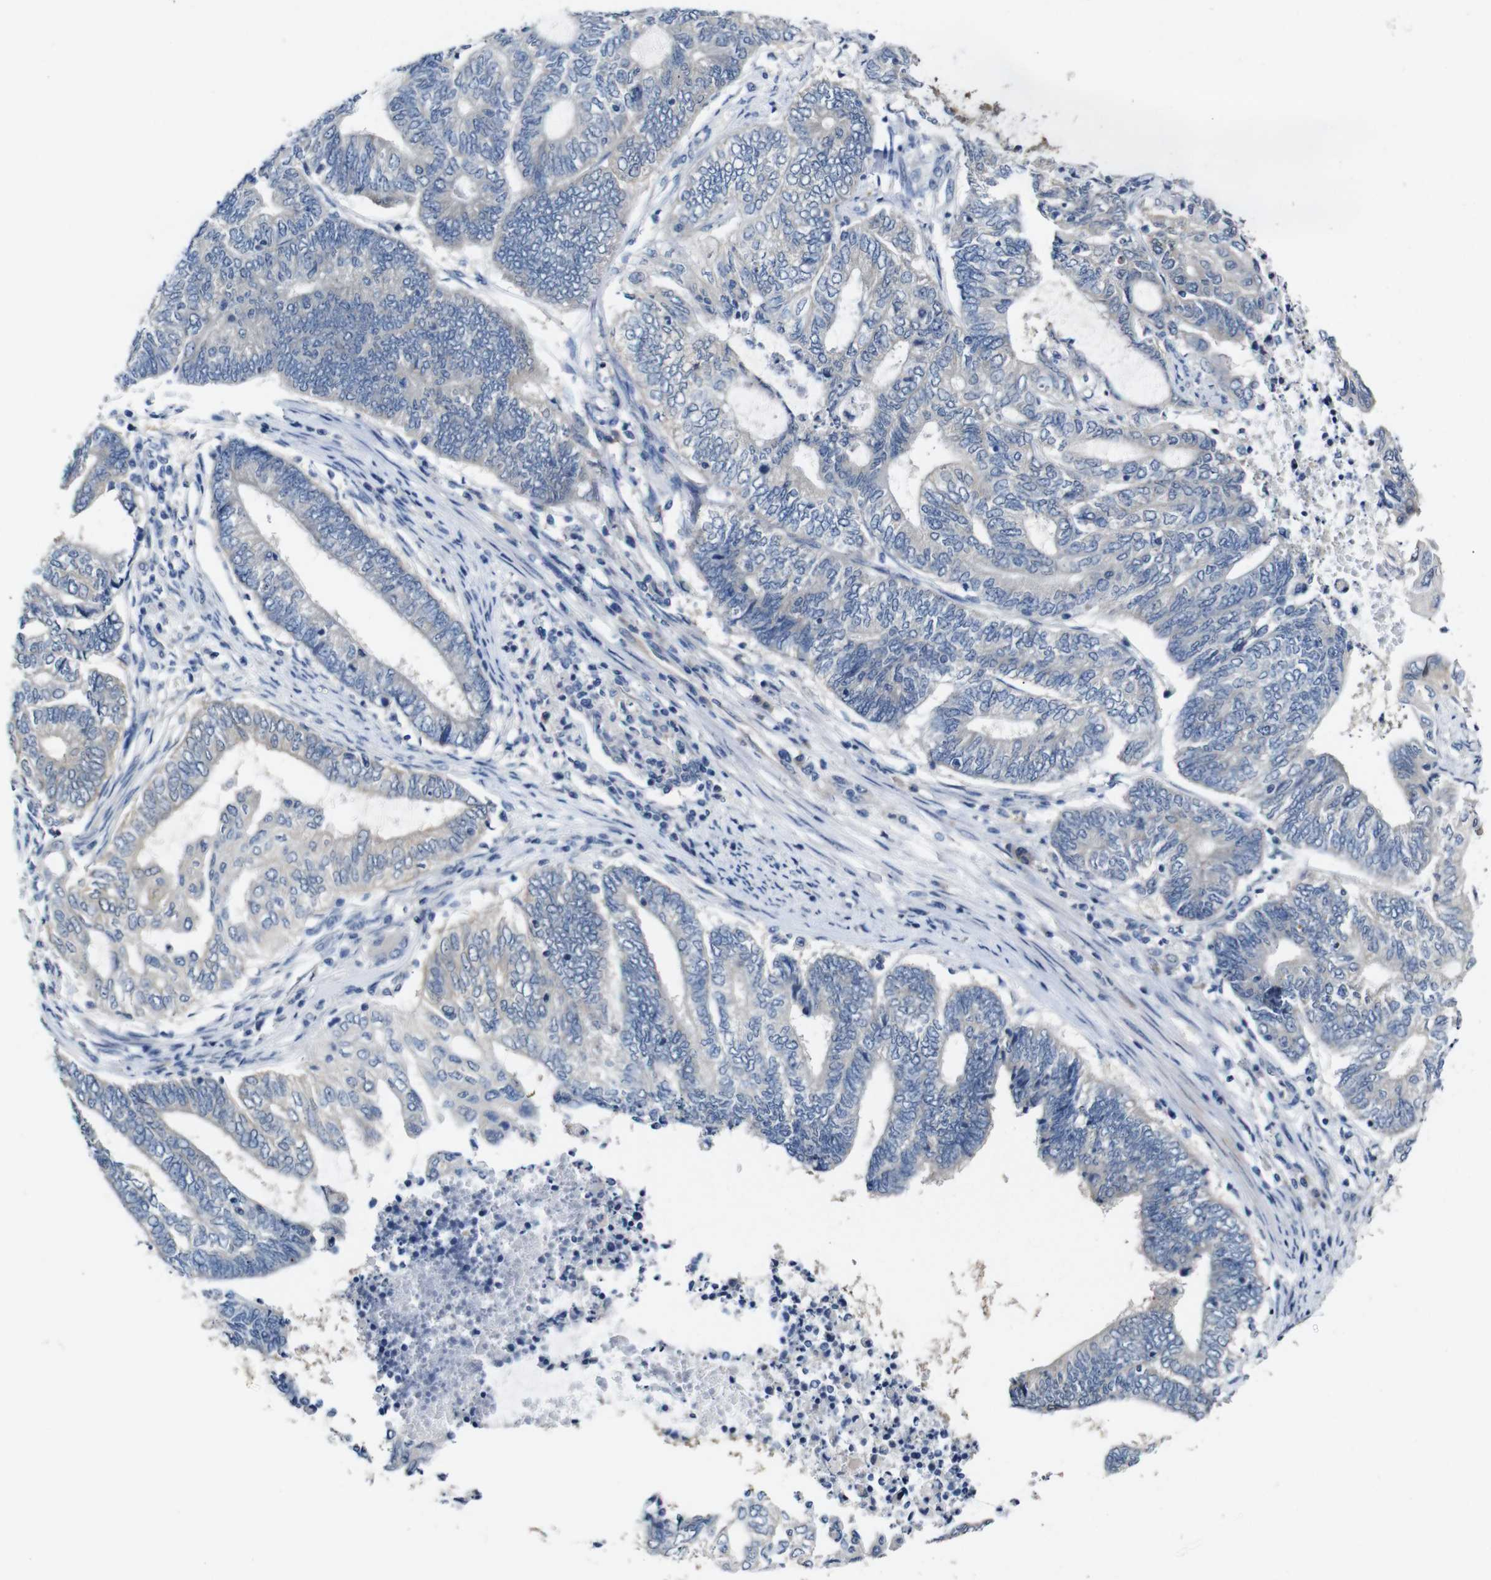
{"staining": {"intensity": "weak", "quantity": ">75%", "location": "cytoplasmic/membranous"}, "tissue": "endometrial cancer", "cell_type": "Tumor cells", "image_type": "cancer", "snomed": [{"axis": "morphology", "description": "Adenocarcinoma, NOS"}, {"axis": "topography", "description": "Uterus"}, {"axis": "topography", "description": "Endometrium"}], "caption": "Immunohistochemistry (IHC) (DAB) staining of adenocarcinoma (endometrial) exhibits weak cytoplasmic/membranous protein staining in about >75% of tumor cells.", "gene": "TBC1D32", "patient": {"sex": "female", "age": 70}}